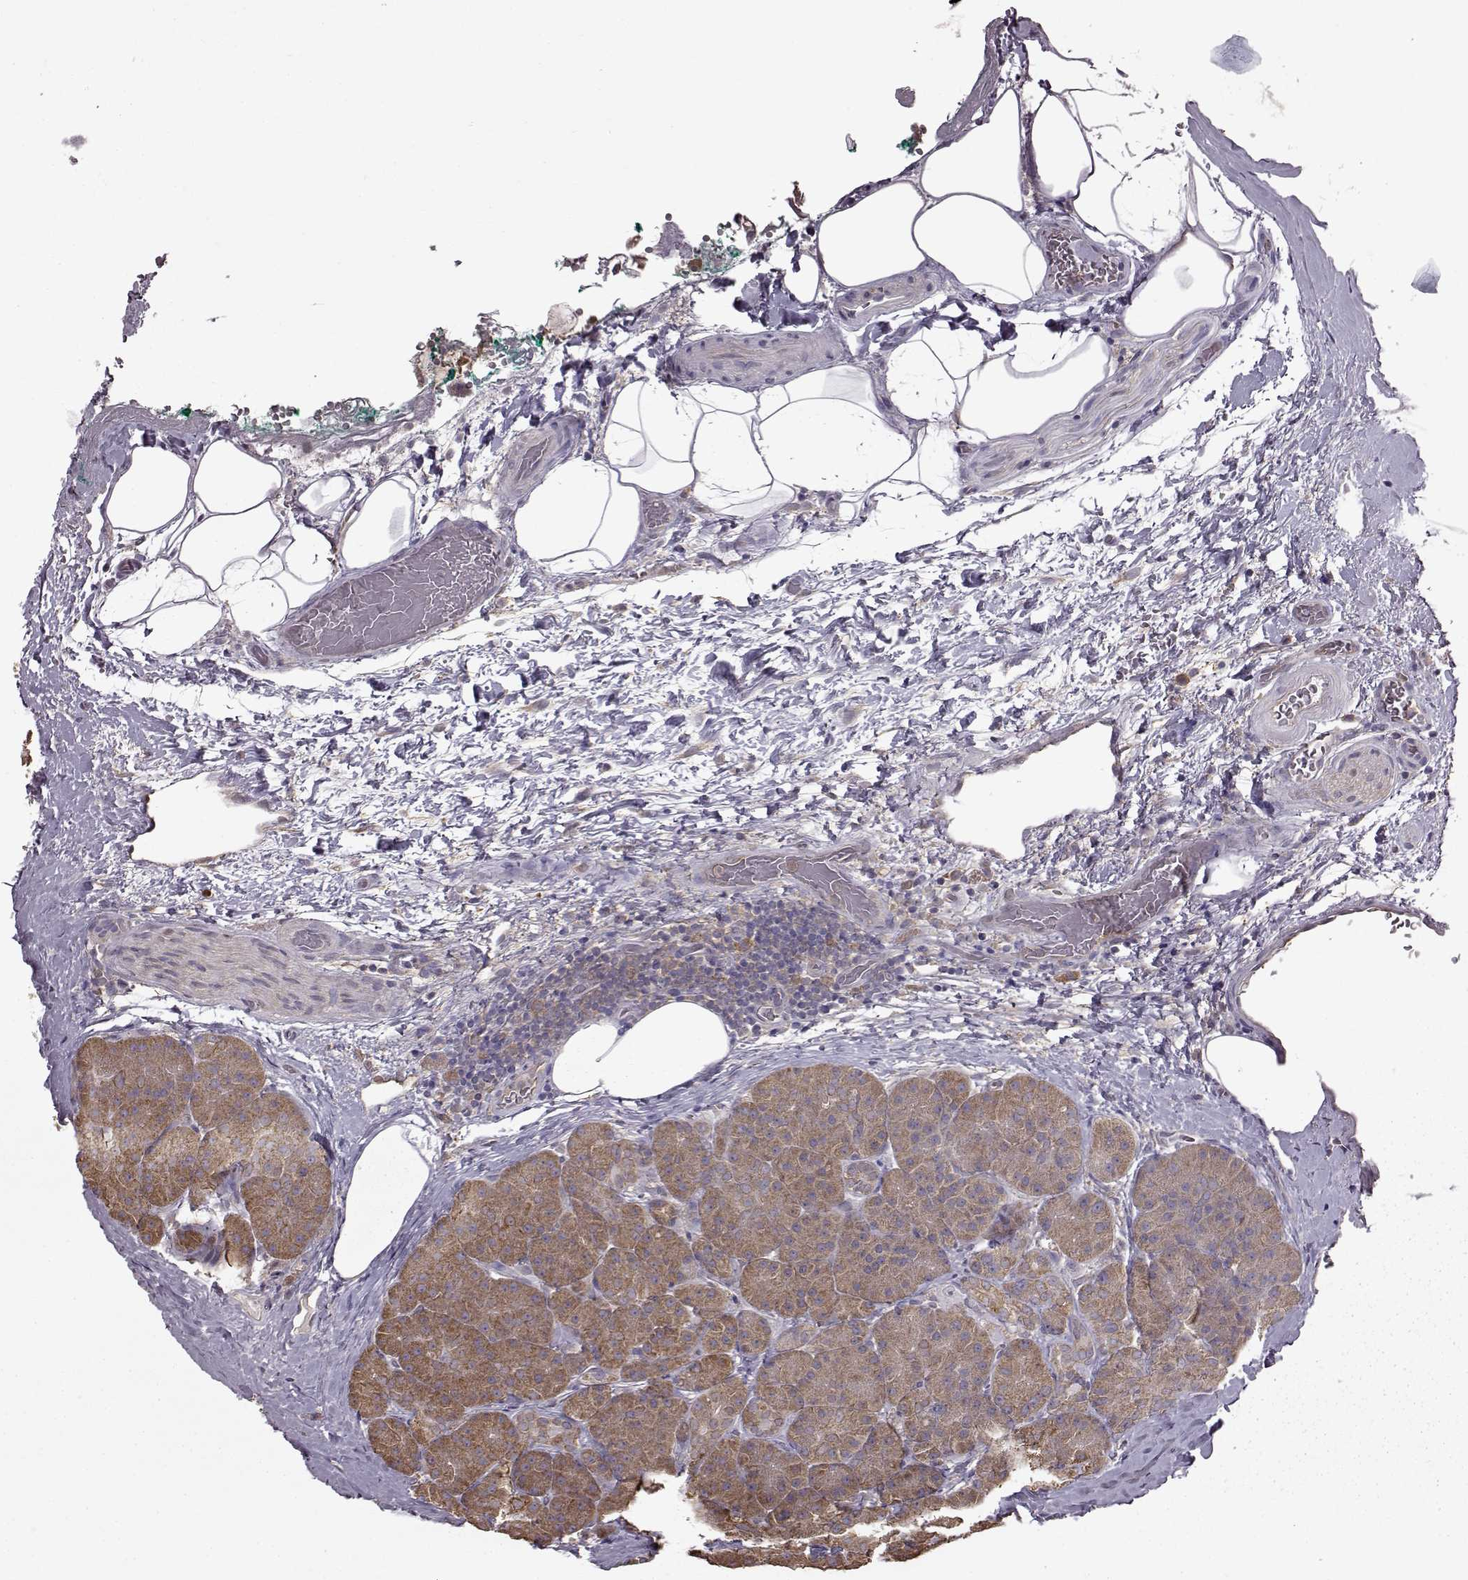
{"staining": {"intensity": "moderate", "quantity": ">75%", "location": "cytoplasmic/membranous"}, "tissue": "pancreas", "cell_type": "Exocrine glandular cells", "image_type": "normal", "snomed": [{"axis": "morphology", "description": "Normal tissue, NOS"}, {"axis": "topography", "description": "Pancreas"}], "caption": "A high-resolution photomicrograph shows immunohistochemistry staining of normal pancreas, which displays moderate cytoplasmic/membranous positivity in approximately >75% of exocrine glandular cells.", "gene": "NME1", "patient": {"sex": "male", "age": 57}}